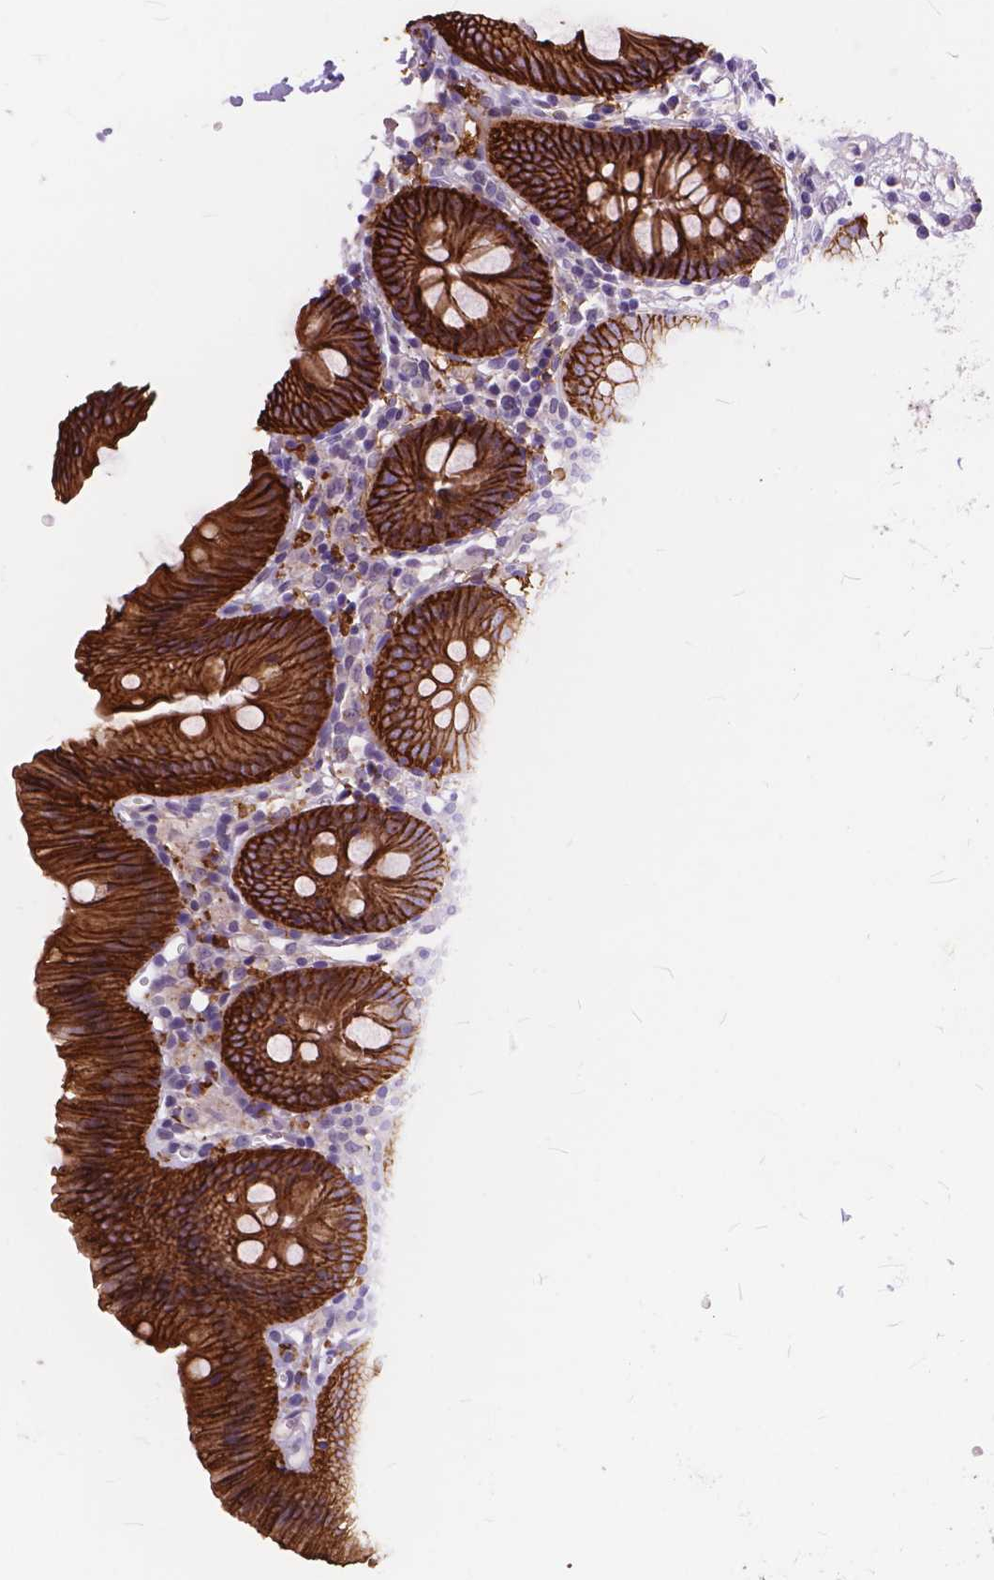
{"staining": {"intensity": "negative", "quantity": "none", "location": "none"}, "tissue": "colon", "cell_type": "Endothelial cells", "image_type": "normal", "snomed": [{"axis": "morphology", "description": "Normal tissue, NOS"}, {"axis": "topography", "description": "Colon"}], "caption": "Image shows no protein positivity in endothelial cells of unremarkable colon.", "gene": "MAN2C1", "patient": {"sex": "male", "age": 70}}